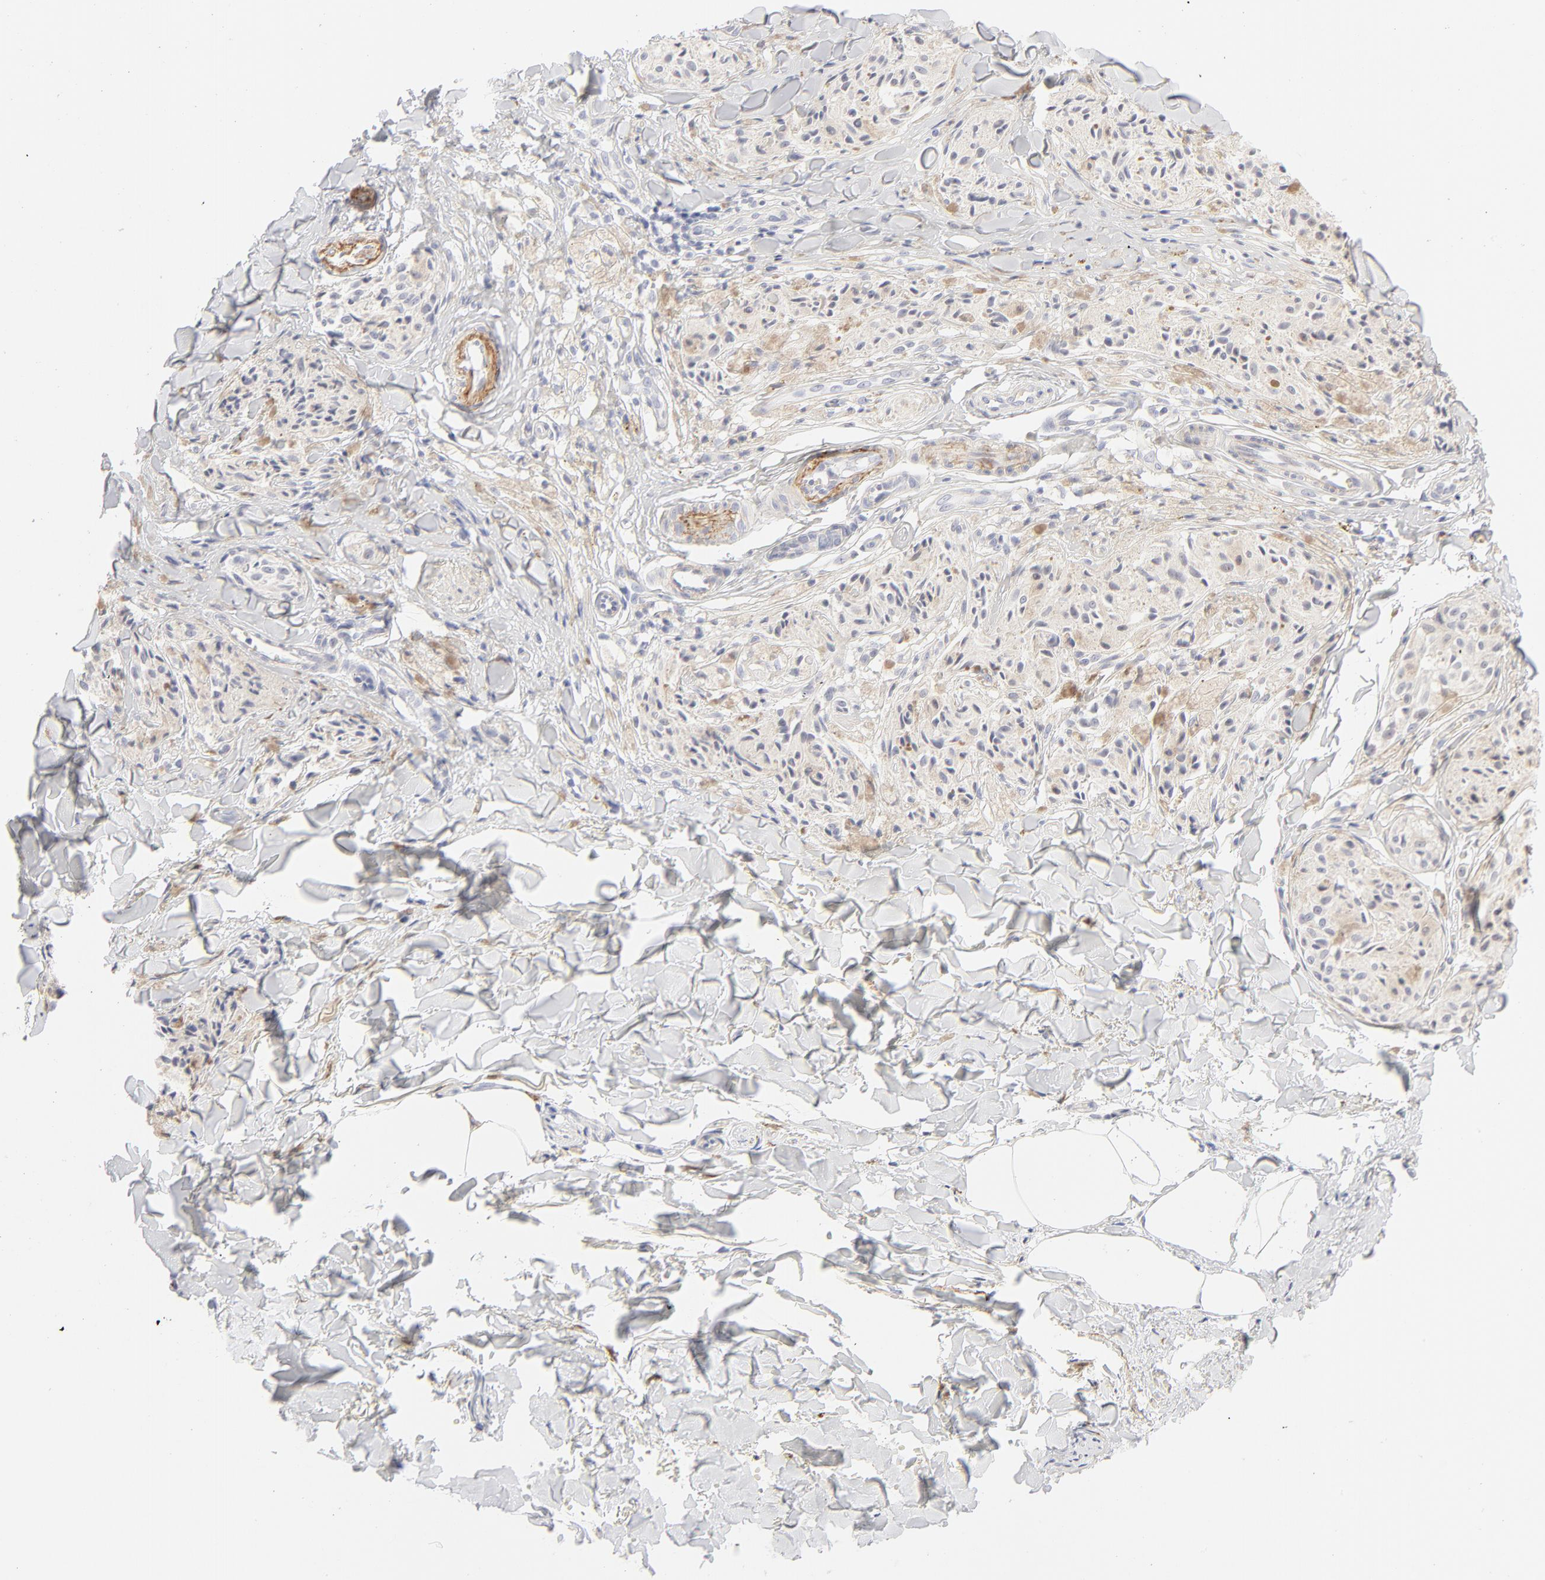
{"staining": {"intensity": "weak", "quantity": "<25%", "location": "cytoplasmic/membranous"}, "tissue": "melanoma", "cell_type": "Tumor cells", "image_type": "cancer", "snomed": [{"axis": "morphology", "description": "Malignant melanoma, Metastatic site"}, {"axis": "topography", "description": "Skin"}], "caption": "Melanoma was stained to show a protein in brown. There is no significant staining in tumor cells. (Stains: DAB (3,3'-diaminobenzidine) IHC with hematoxylin counter stain, Microscopy: brightfield microscopy at high magnification).", "gene": "NPNT", "patient": {"sex": "female", "age": 66}}